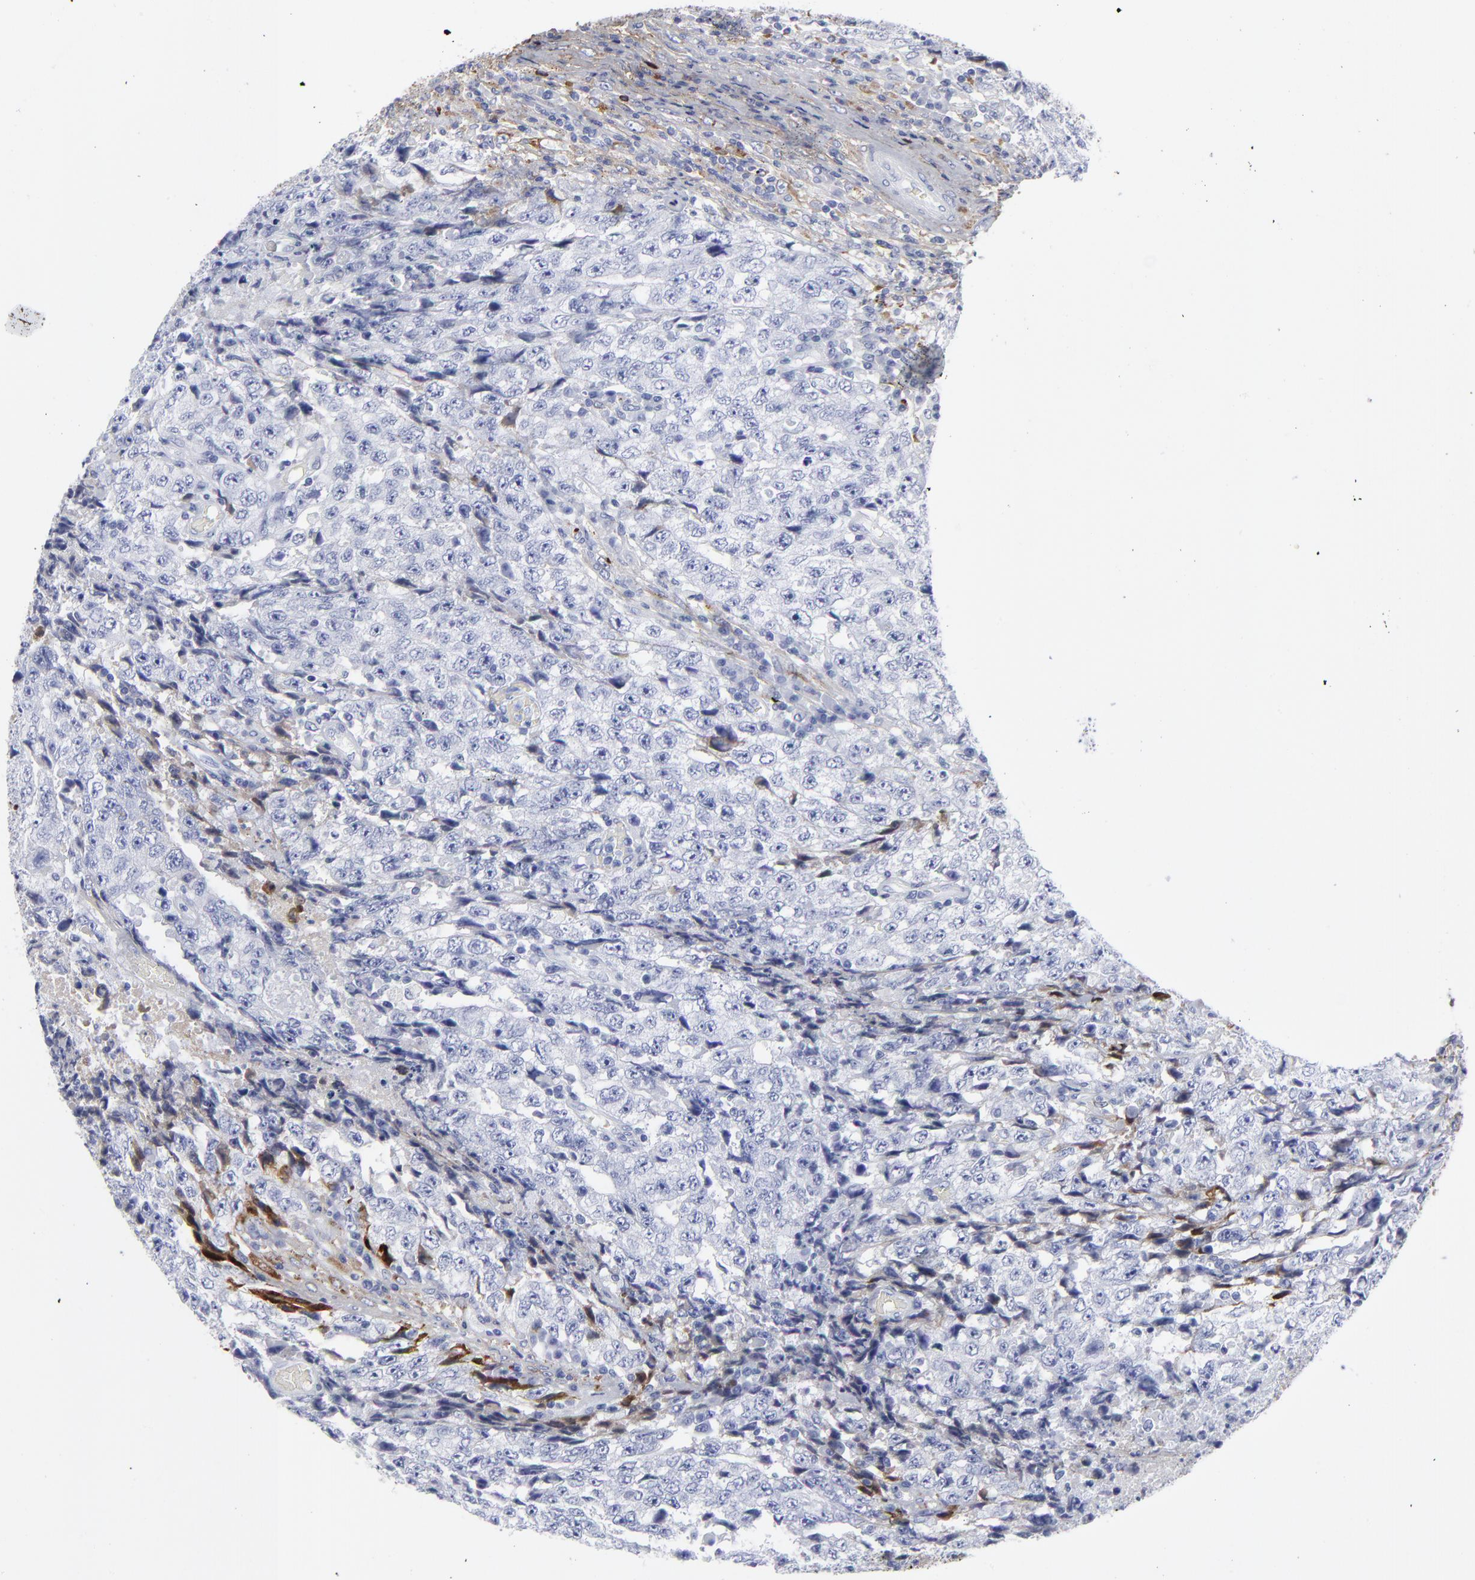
{"staining": {"intensity": "negative", "quantity": "none", "location": "none"}, "tissue": "testis cancer", "cell_type": "Tumor cells", "image_type": "cancer", "snomed": [{"axis": "morphology", "description": "Necrosis, NOS"}, {"axis": "morphology", "description": "Carcinoma, Embryonal, NOS"}, {"axis": "topography", "description": "Testis"}], "caption": "The IHC photomicrograph has no significant staining in tumor cells of testis embryonal carcinoma tissue. (Stains: DAB immunohistochemistry with hematoxylin counter stain, Microscopy: brightfield microscopy at high magnification).", "gene": "DCN", "patient": {"sex": "male", "age": 19}}